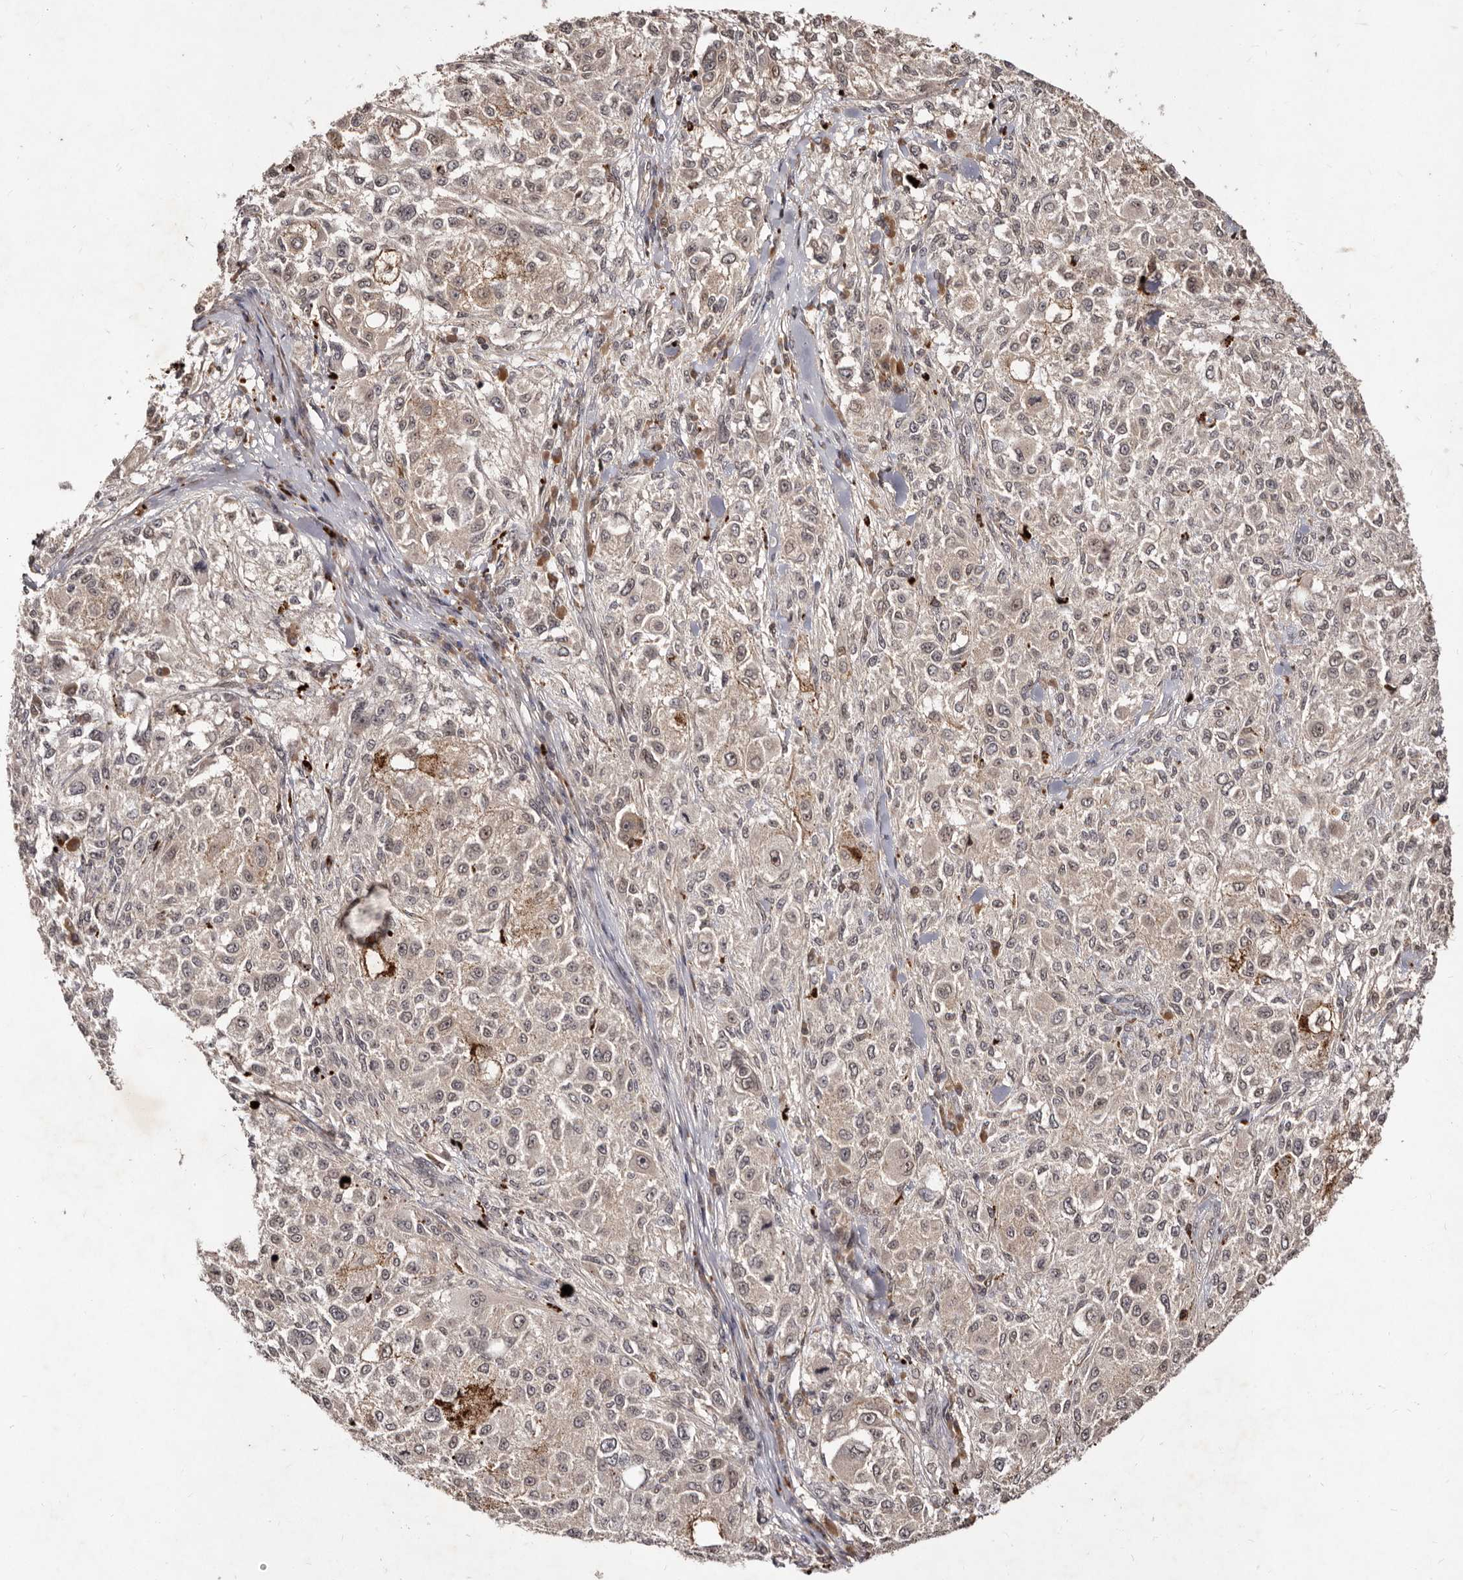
{"staining": {"intensity": "weak", "quantity": "<25%", "location": "cytoplasmic/membranous"}, "tissue": "melanoma", "cell_type": "Tumor cells", "image_type": "cancer", "snomed": [{"axis": "morphology", "description": "Necrosis, NOS"}, {"axis": "morphology", "description": "Malignant melanoma, NOS"}, {"axis": "topography", "description": "Skin"}], "caption": "The image reveals no significant expression in tumor cells of melanoma.", "gene": "LCORL", "patient": {"sex": "female", "age": 87}}